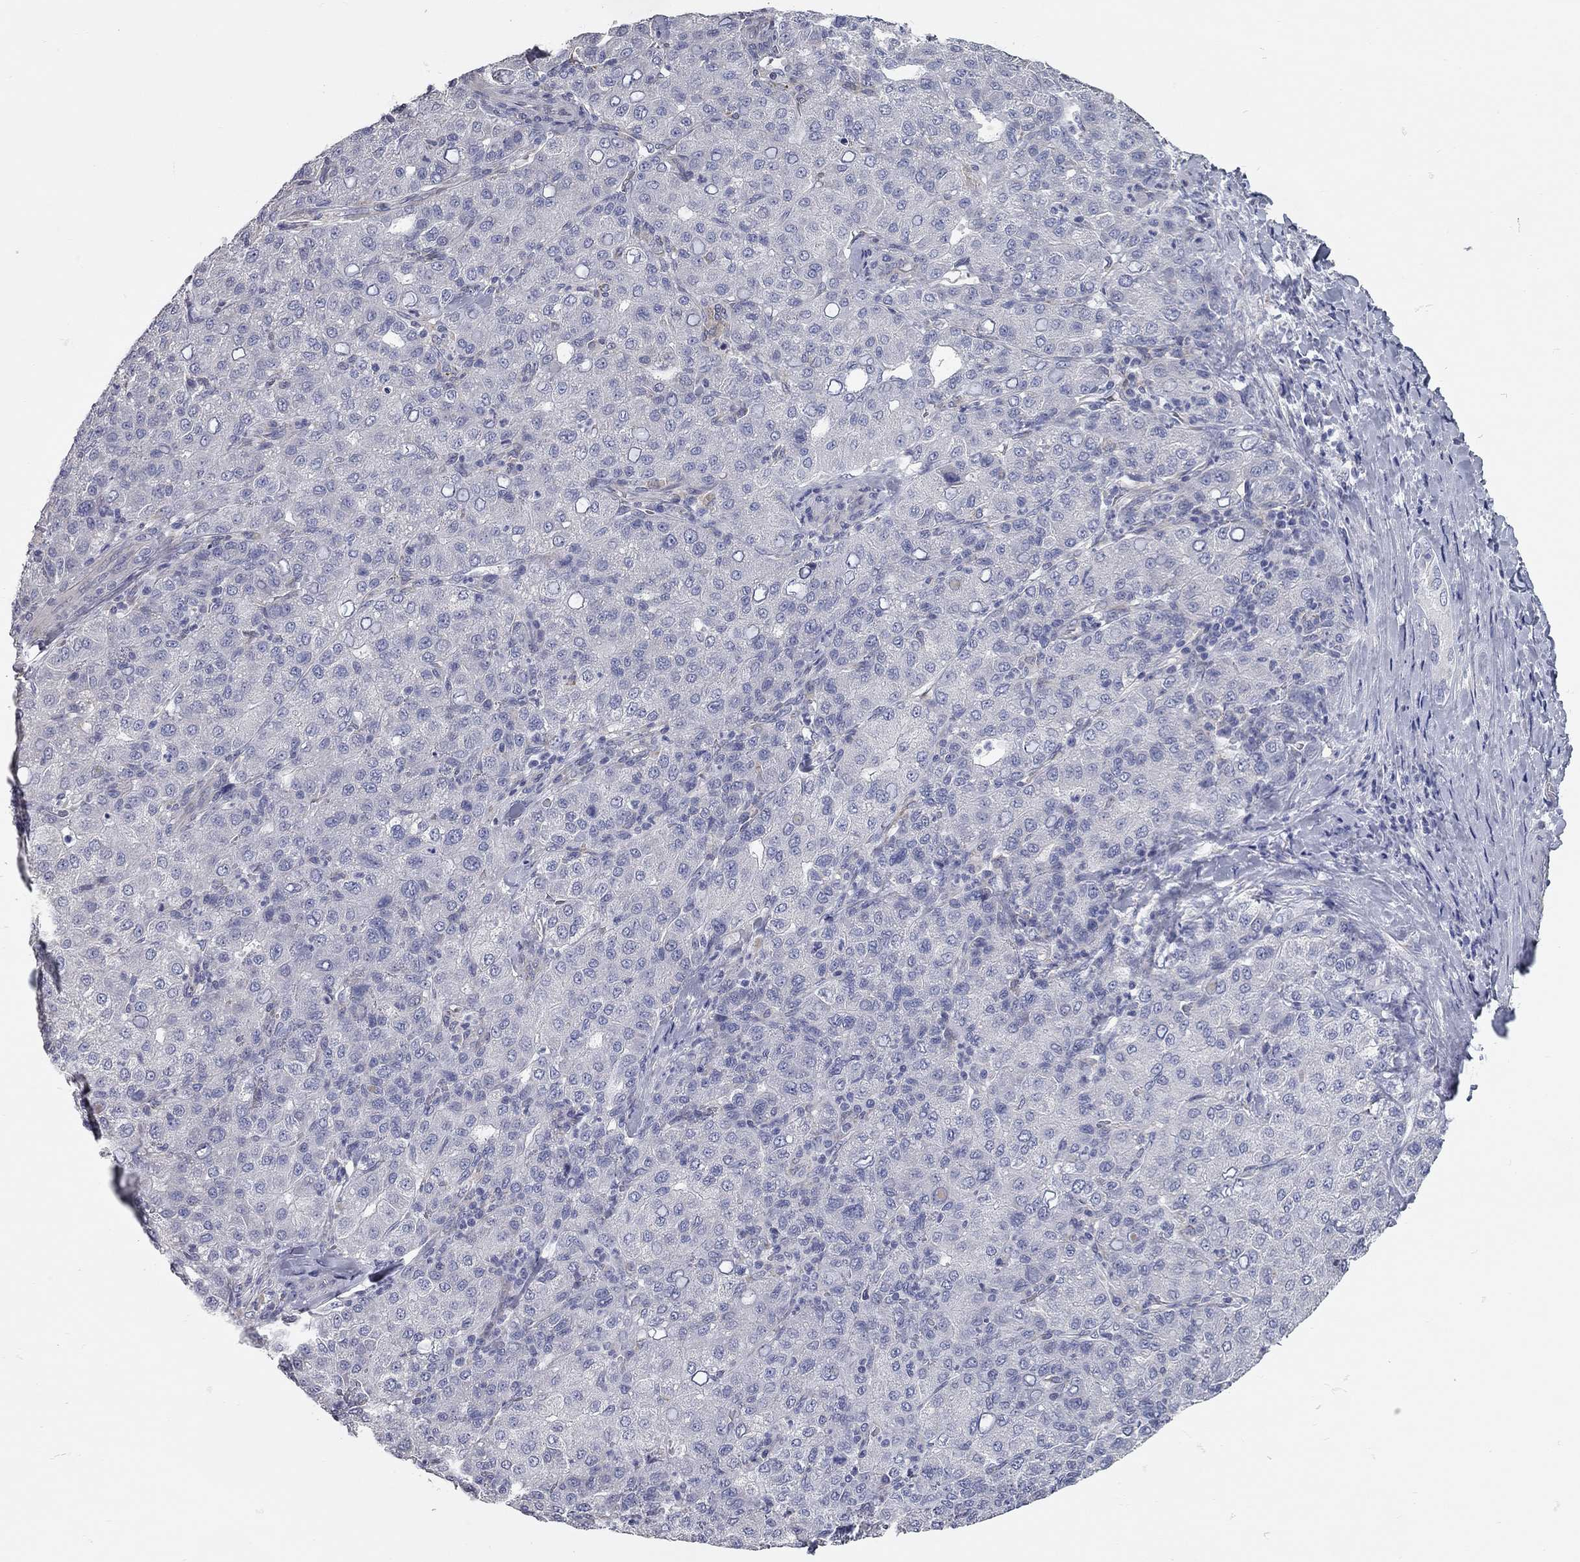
{"staining": {"intensity": "negative", "quantity": "none", "location": "none"}, "tissue": "liver cancer", "cell_type": "Tumor cells", "image_type": "cancer", "snomed": [{"axis": "morphology", "description": "Carcinoma, Hepatocellular, NOS"}, {"axis": "topography", "description": "Liver"}], "caption": "The micrograph shows no staining of tumor cells in liver hepatocellular carcinoma.", "gene": "XAGE2", "patient": {"sex": "male", "age": 65}}